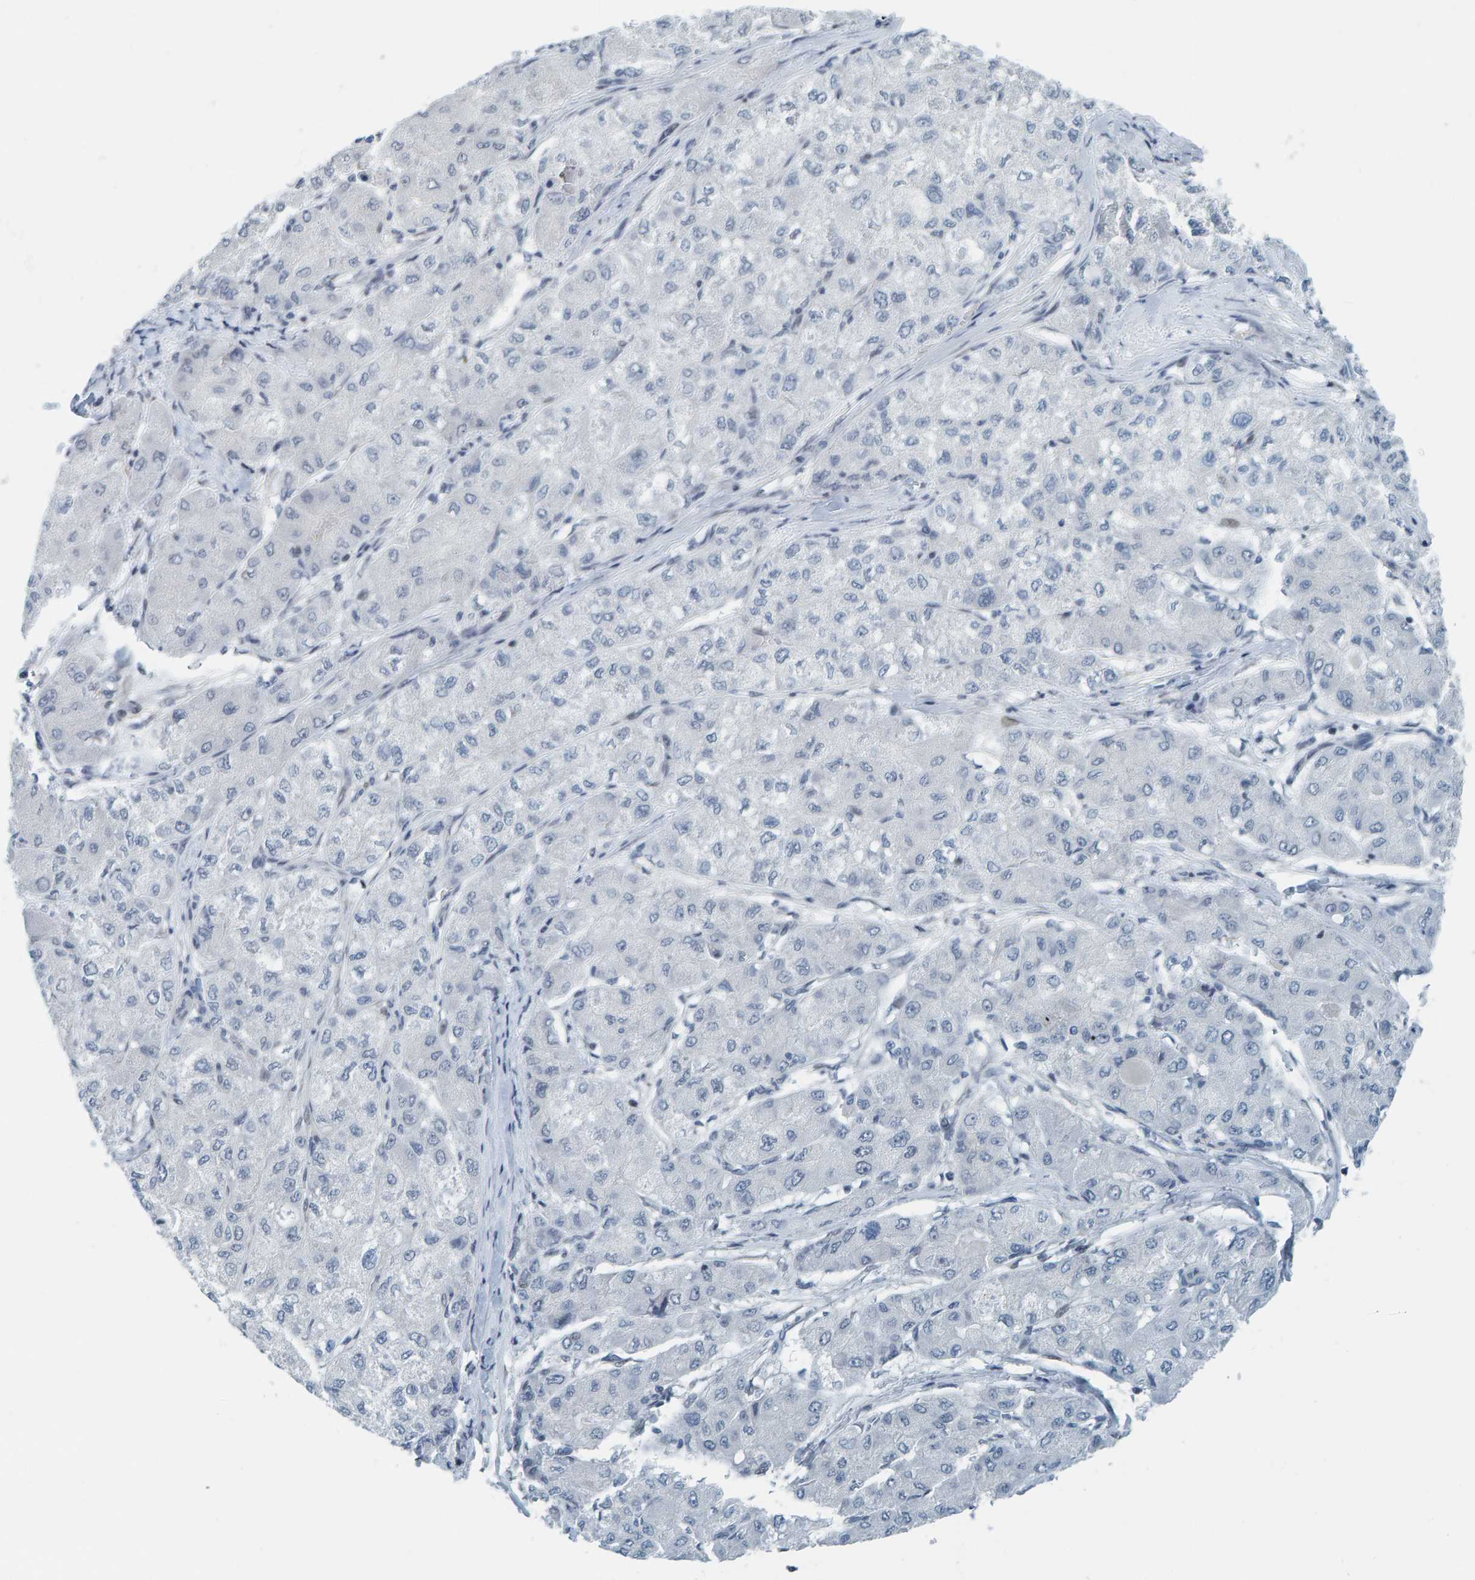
{"staining": {"intensity": "negative", "quantity": "none", "location": "none"}, "tissue": "liver cancer", "cell_type": "Tumor cells", "image_type": "cancer", "snomed": [{"axis": "morphology", "description": "Carcinoma, Hepatocellular, NOS"}, {"axis": "topography", "description": "Liver"}], "caption": "Tumor cells are negative for protein expression in human liver hepatocellular carcinoma. The staining was performed using DAB (3,3'-diaminobenzidine) to visualize the protein expression in brown, while the nuclei were stained in blue with hematoxylin (Magnification: 20x).", "gene": "CNP", "patient": {"sex": "male", "age": 80}}